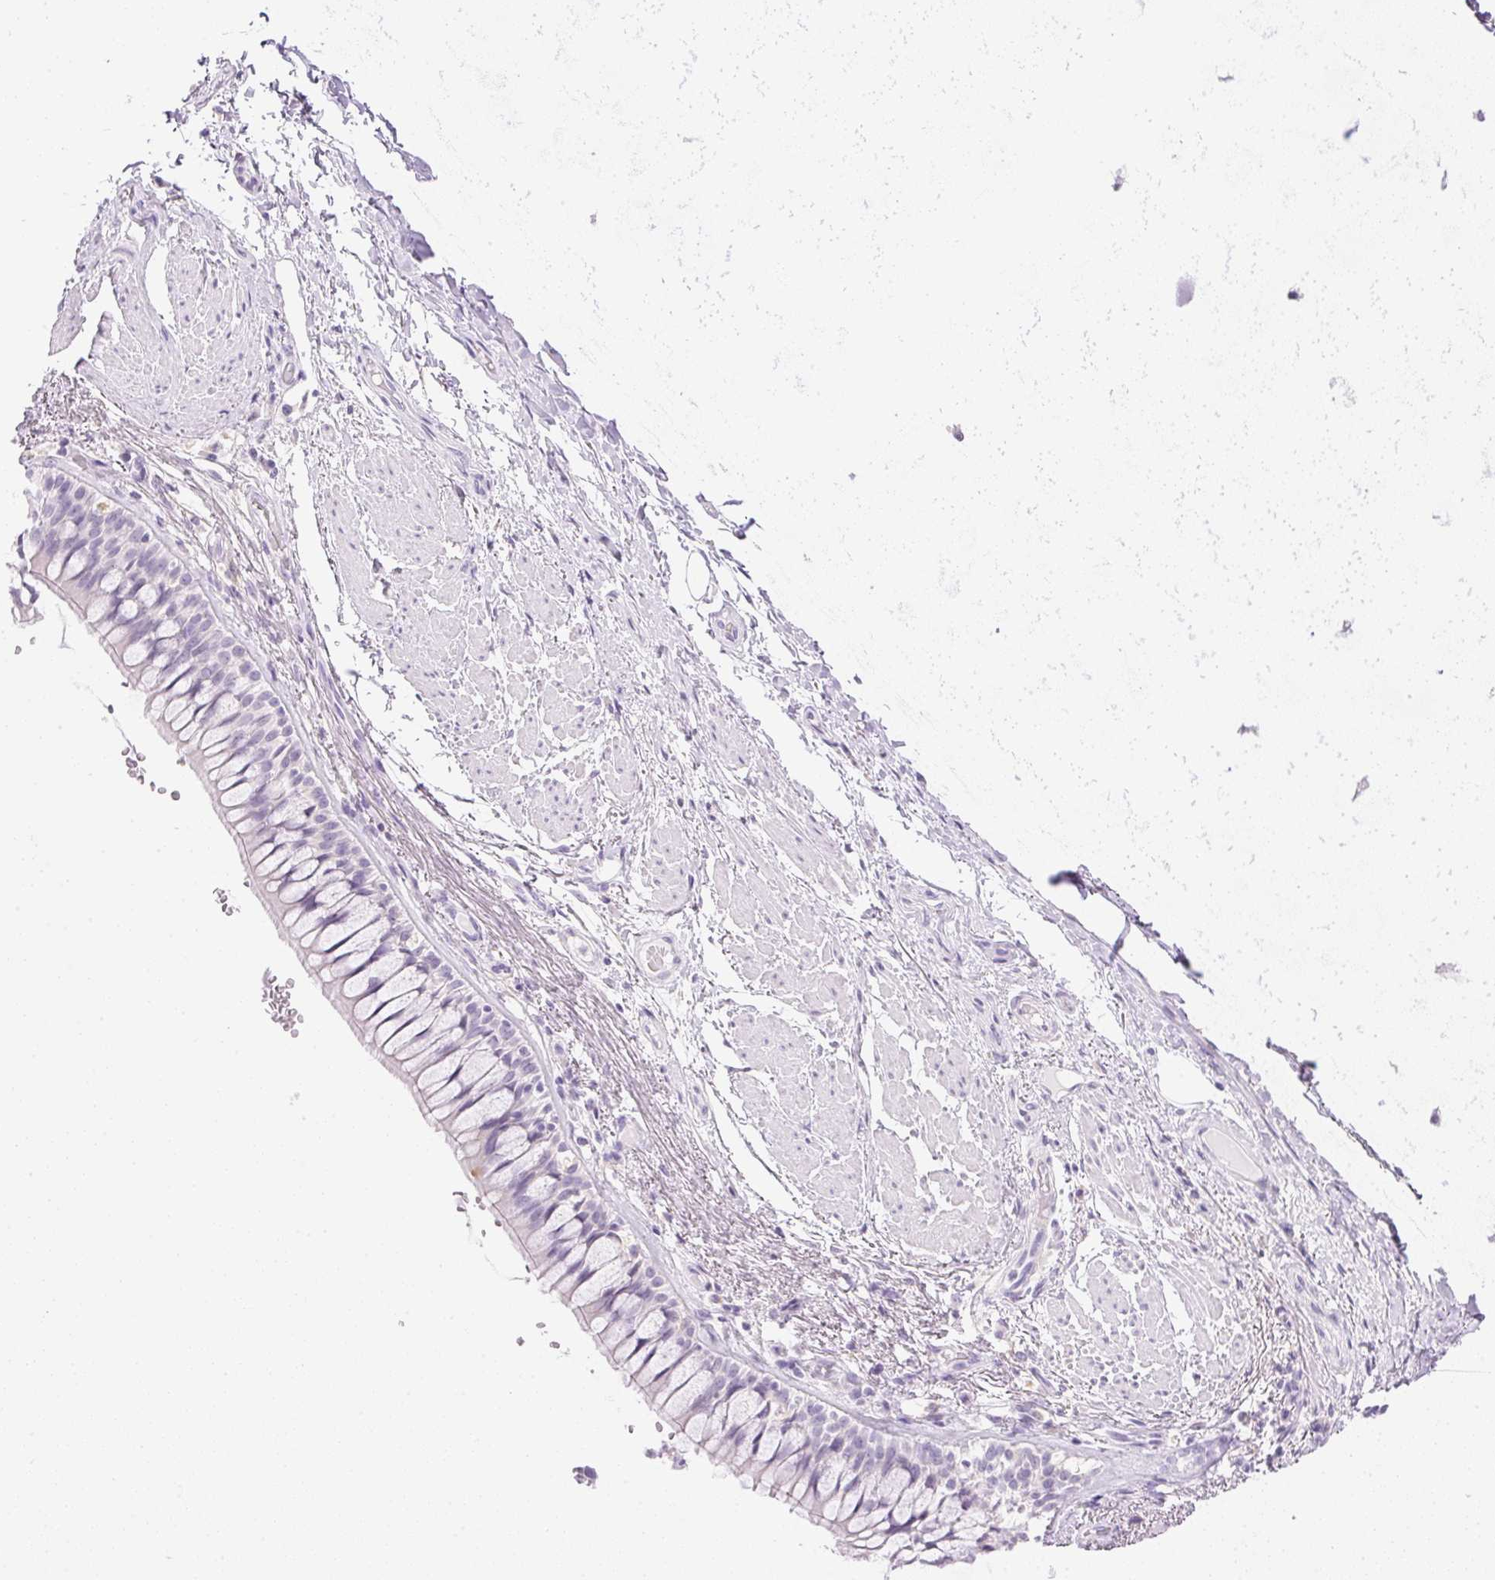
{"staining": {"intensity": "negative", "quantity": "none", "location": "none"}, "tissue": "adipose tissue", "cell_type": "Adipocytes", "image_type": "normal", "snomed": [{"axis": "morphology", "description": "Normal tissue, NOS"}, {"axis": "topography", "description": "Cartilage tissue"}, {"axis": "topography", "description": "Bronchus"}], "caption": "The IHC micrograph has no significant positivity in adipocytes of adipose tissue. Nuclei are stained in blue.", "gene": "ATP6V1G3", "patient": {"sex": "male", "age": 64}}